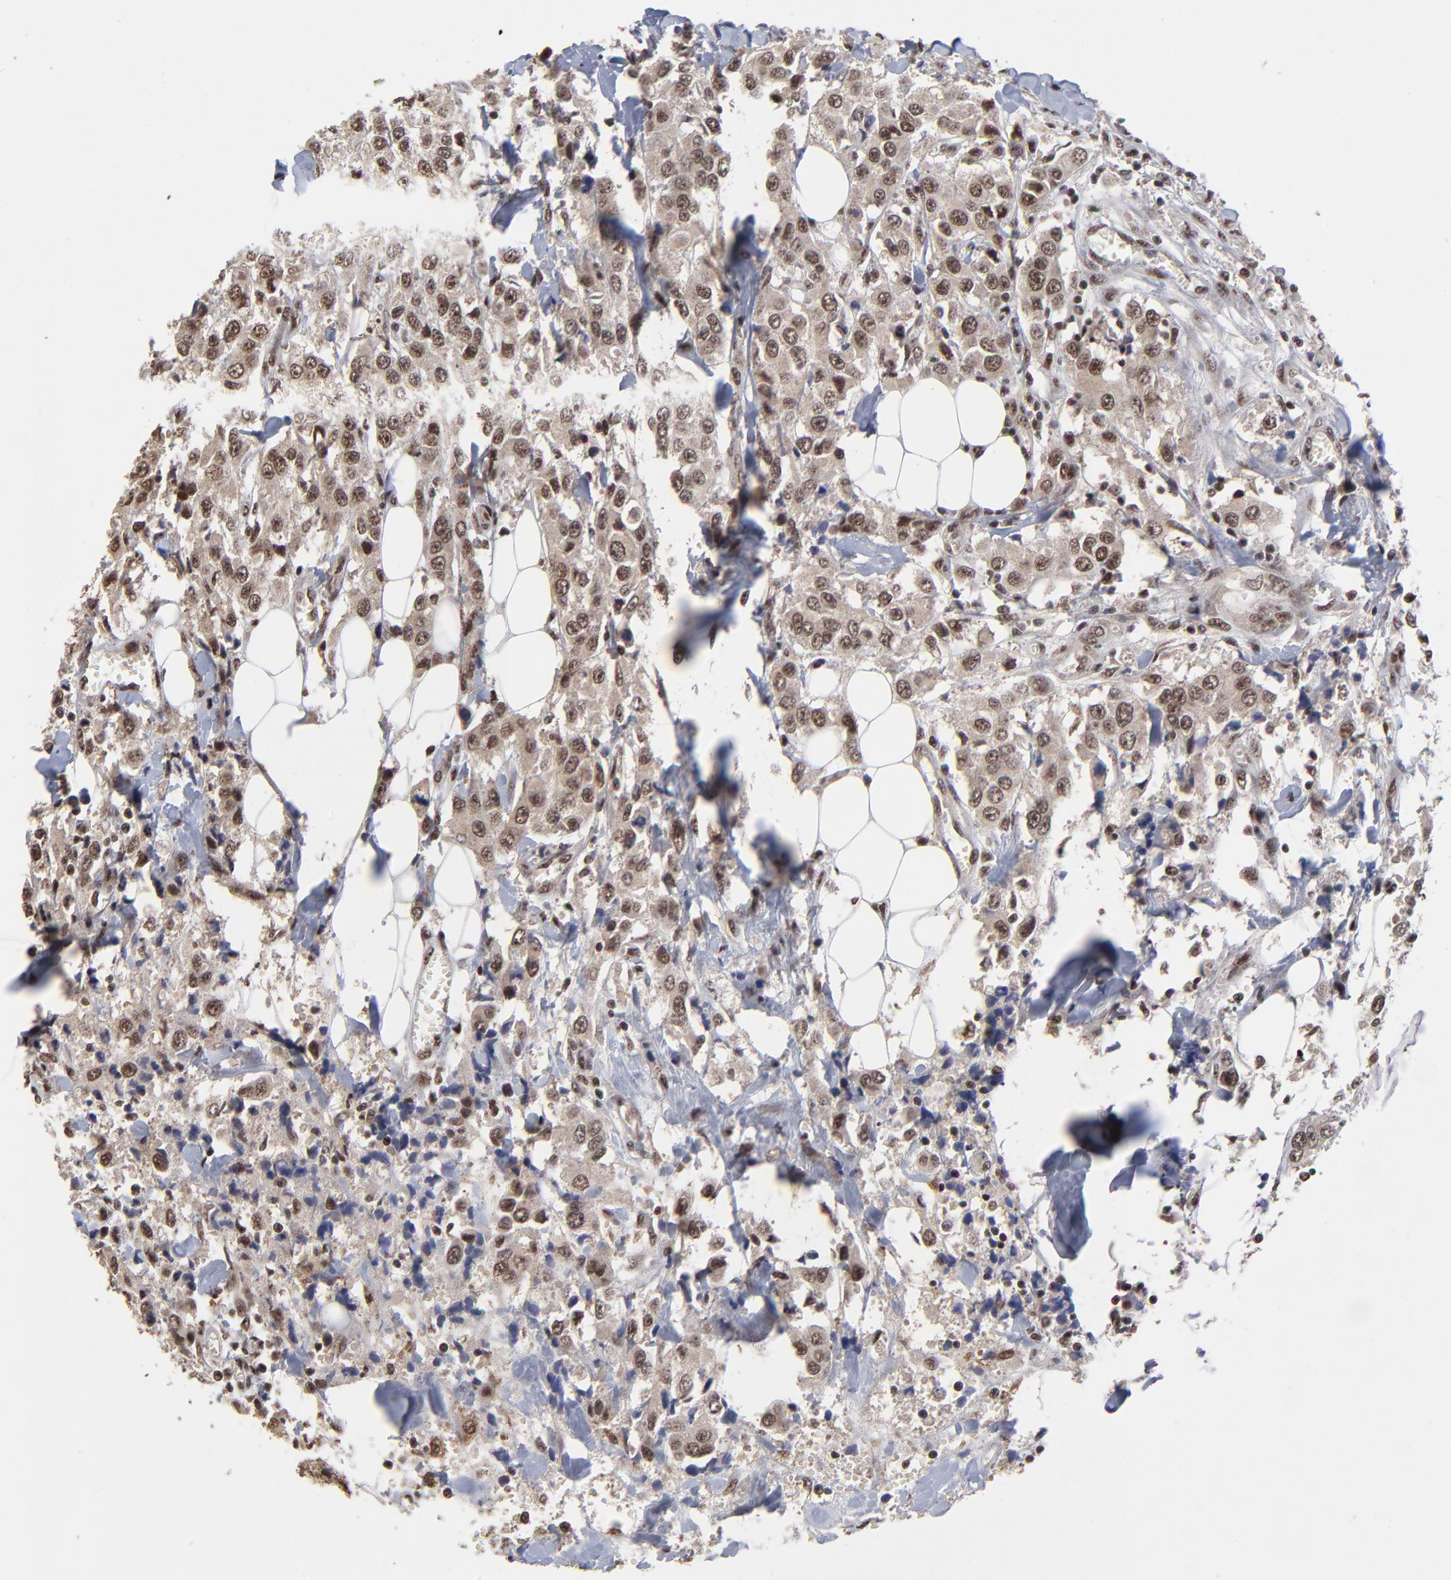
{"staining": {"intensity": "strong", "quantity": ">75%", "location": "nuclear"}, "tissue": "breast cancer", "cell_type": "Tumor cells", "image_type": "cancer", "snomed": [{"axis": "morphology", "description": "Duct carcinoma"}, {"axis": "topography", "description": "Breast"}], "caption": "A photomicrograph showing strong nuclear positivity in about >75% of tumor cells in breast infiltrating ductal carcinoma, as visualized by brown immunohistochemical staining.", "gene": "RBM22", "patient": {"sex": "female", "age": 58}}